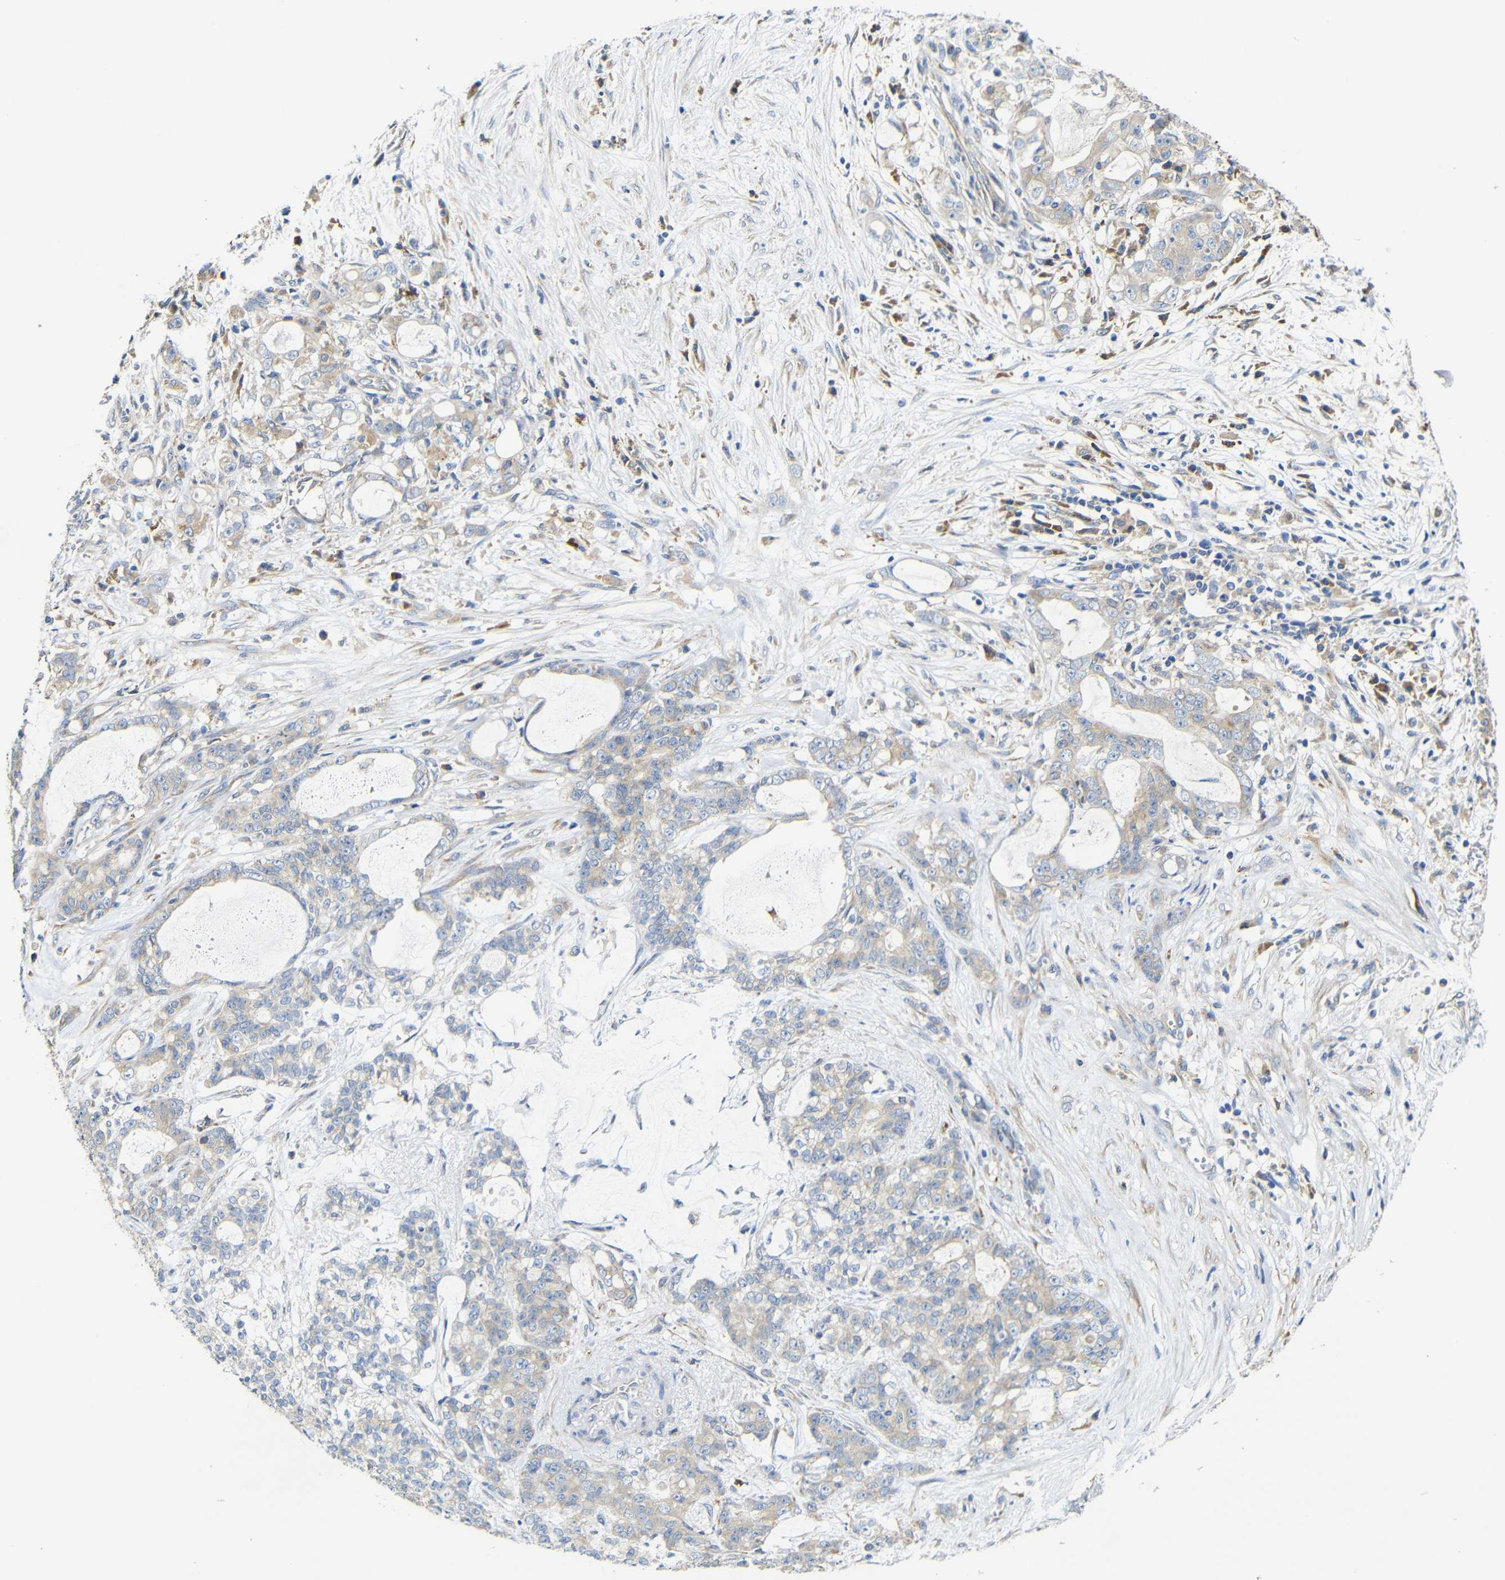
{"staining": {"intensity": "negative", "quantity": "none", "location": "none"}, "tissue": "pancreatic cancer", "cell_type": "Tumor cells", "image_type": "cancer", "snomed": [{"axis": "morphology", "description": "Adenocarcinoma, NOS"}, {"axis": "topography", "description": "Pancreas"}], "caption": "Immunohistochemistry of human pancreatic cancer demonstrates no staining in tumor cells.", "gene": "CLCC1", "patient": {"sex": "female", "age": 73}}